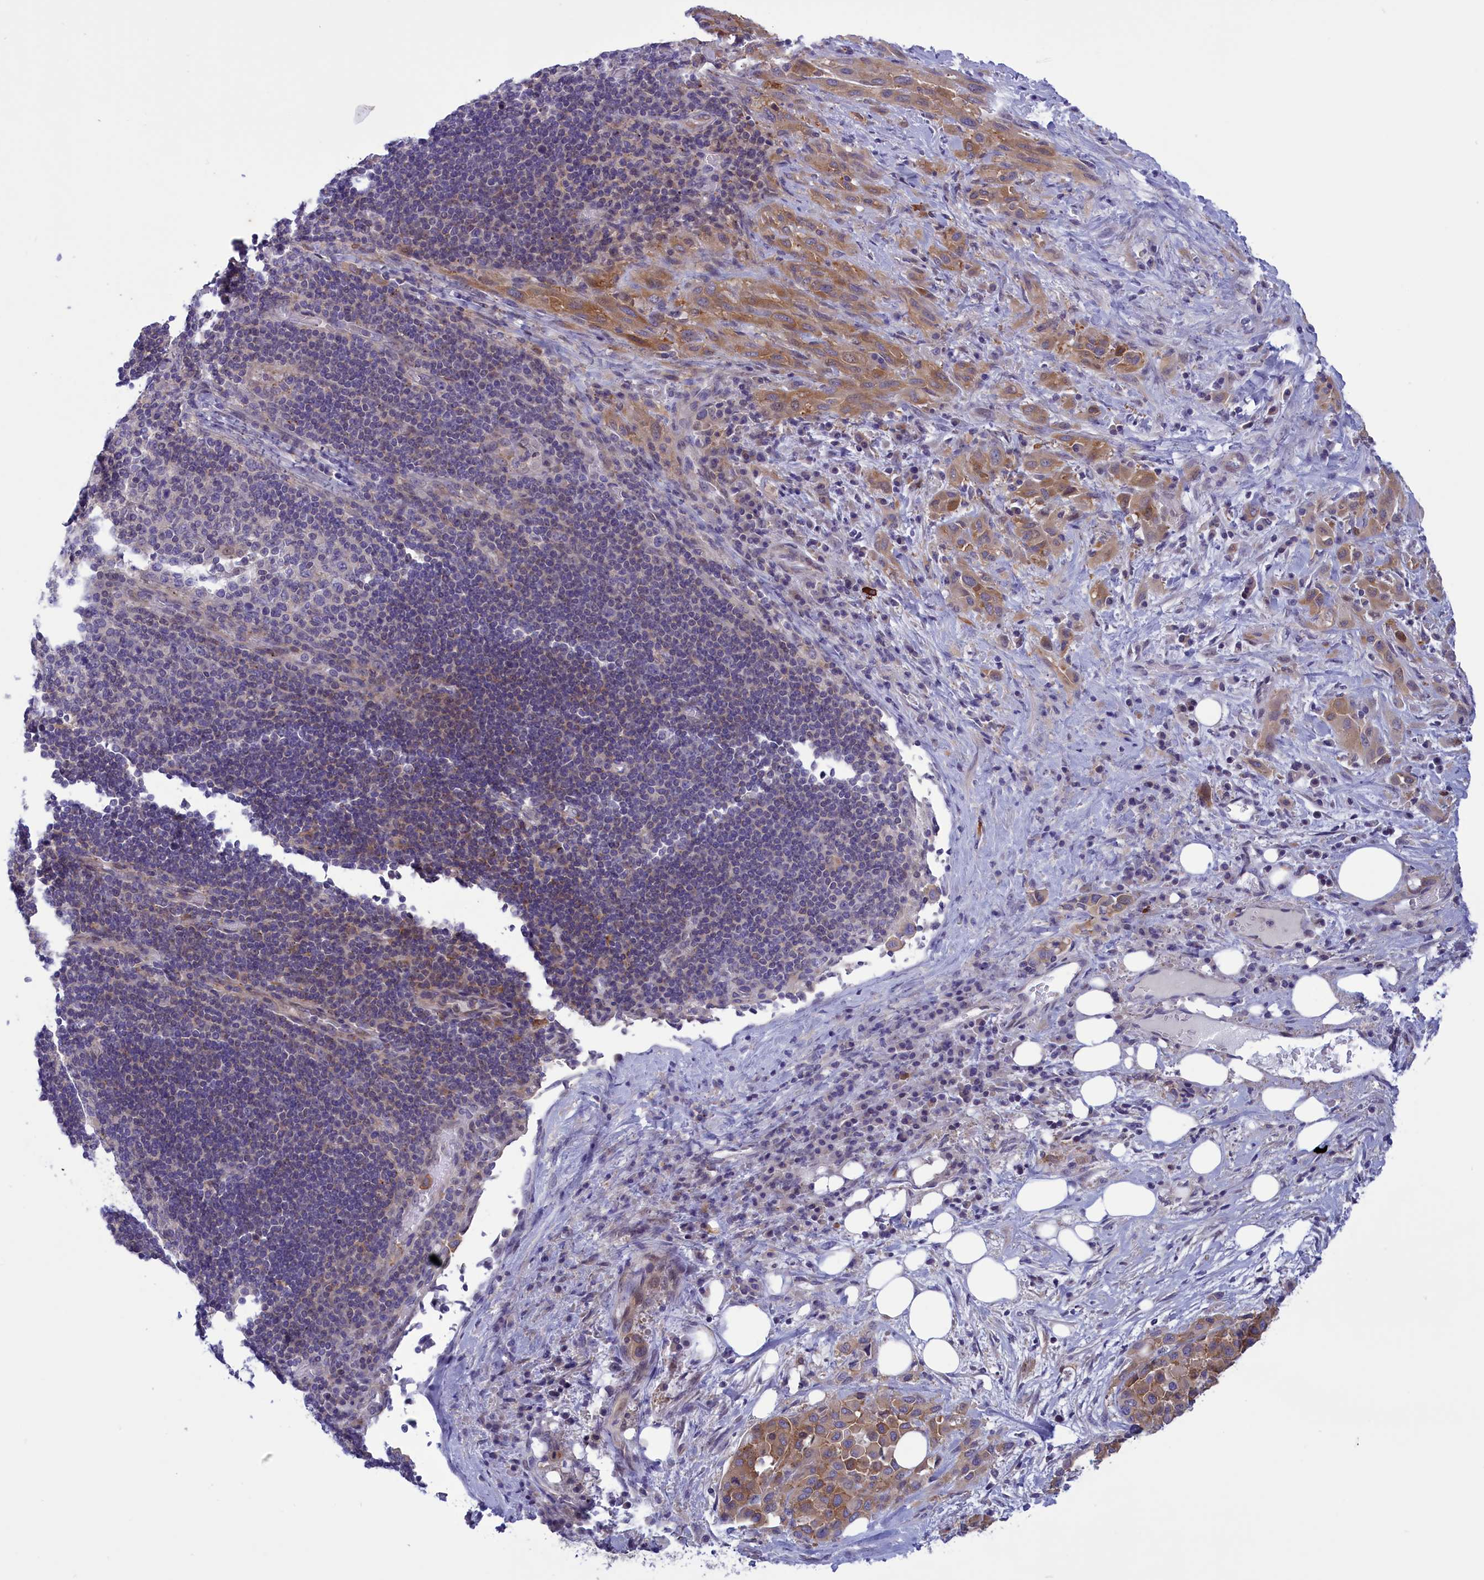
{"staining": {"intensity": "moderate", "quantity": ">75%", "location": "cytoplasmic/membranous"}, "tissue": "melanoma", "cell_type": "Tumor cells", "image_type": "cancer", "snomed": [{"axis": "morphology", "description": "Malignant melanoma, Metastatic site"}, {"axis": "topography", "description": "Skin"}], "caption": "Moderate cytoplasmic/membranous expression is present in about >75% of tumor cells in melanoma.", "gene": "CORO2A", "patient": {"sex": "female", "age": 81}}